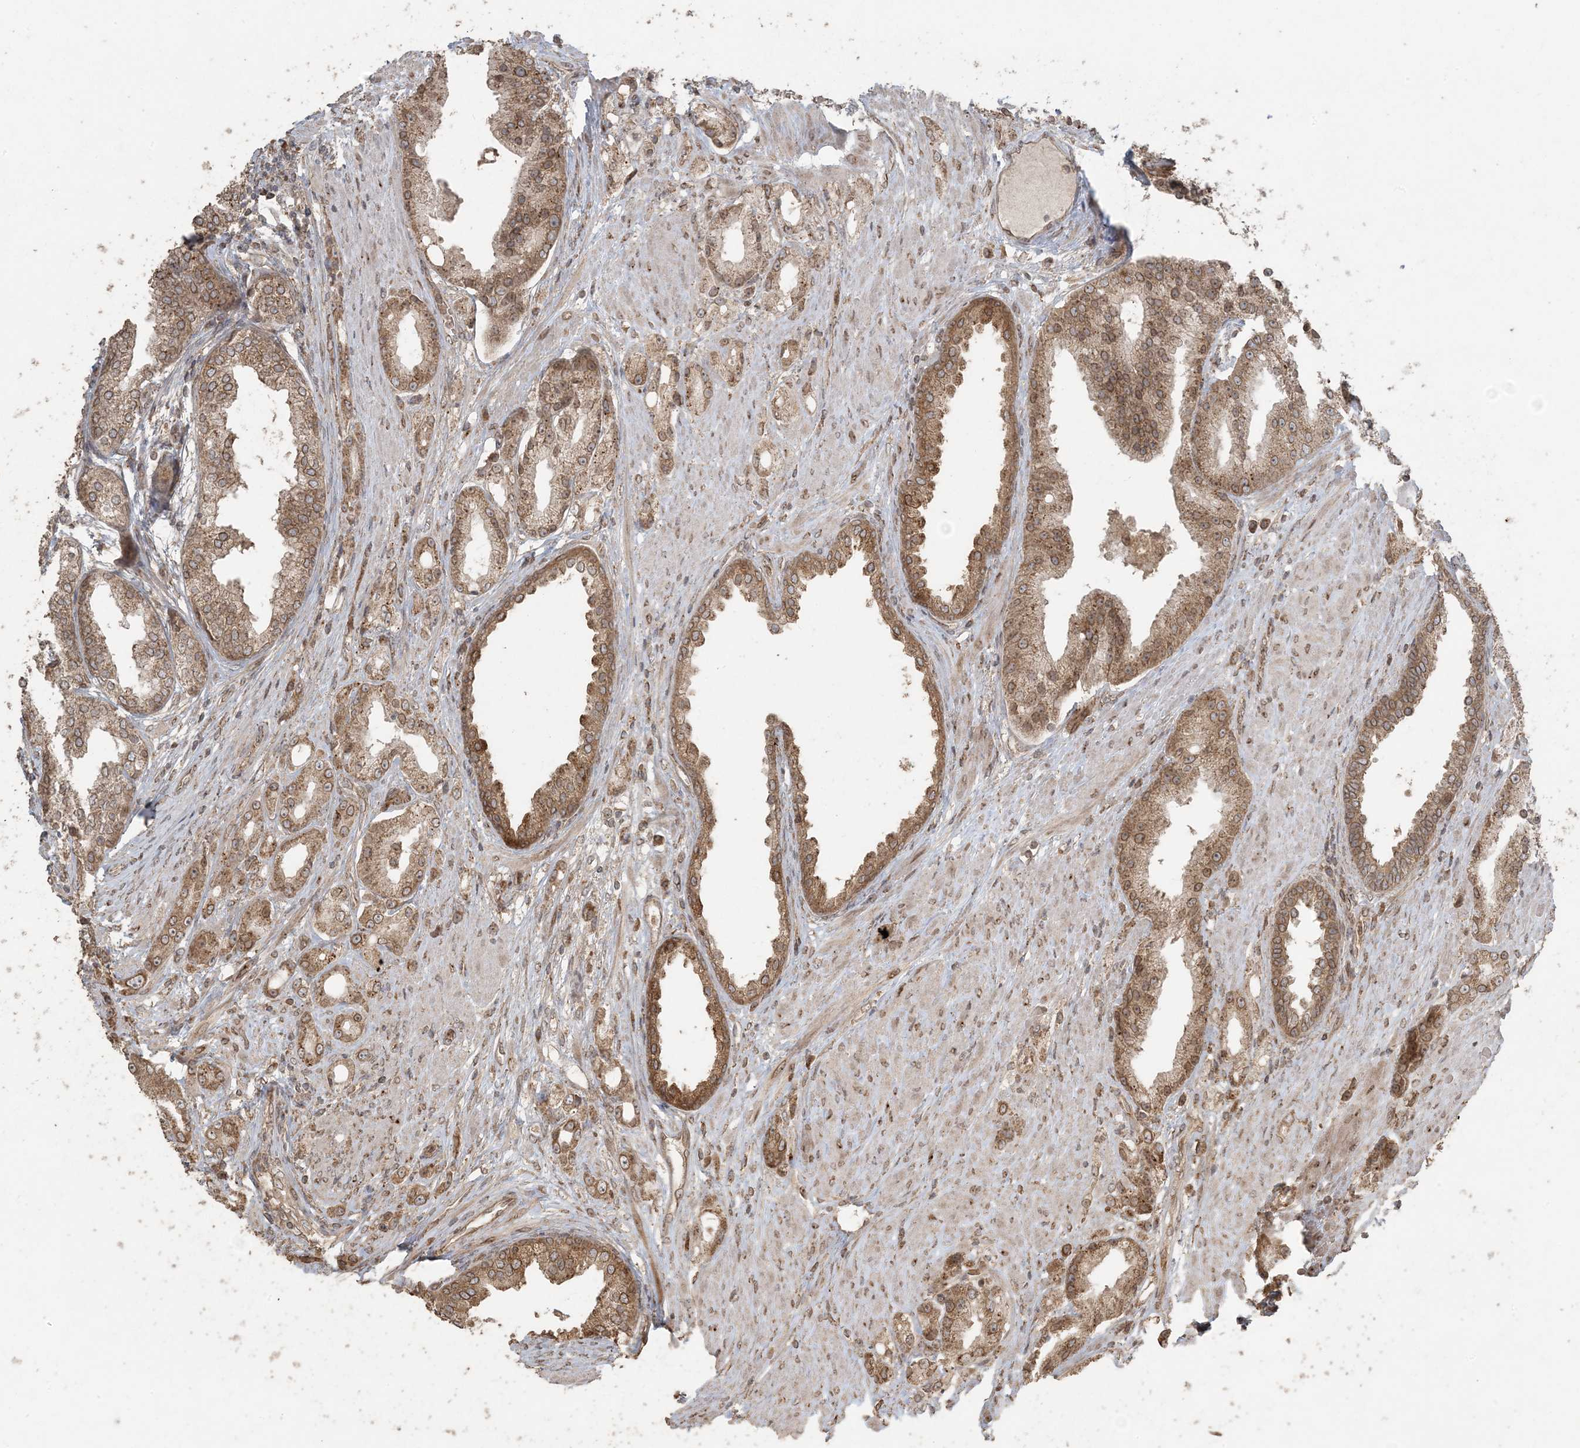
{"staining": {"intensity": "moderate", "quantity": ">75%", "location": "cytoplasmic/membranous,nuclear"}, "tissue": "prostate cancer", "cell_type": "Tumor cells", "image_type": "cancer", "snomed": [{"axis": "morphology", "description": "Adenocarcinoma, Low grade"}, {"axis": "topography", "description": "Prostate"}], "caption": "Human prostate cancer stained with a protein marker shows moderate staining in tumor cells.", "gene": "DDX19B", "patient": {"sex": "male", "age": 67}}